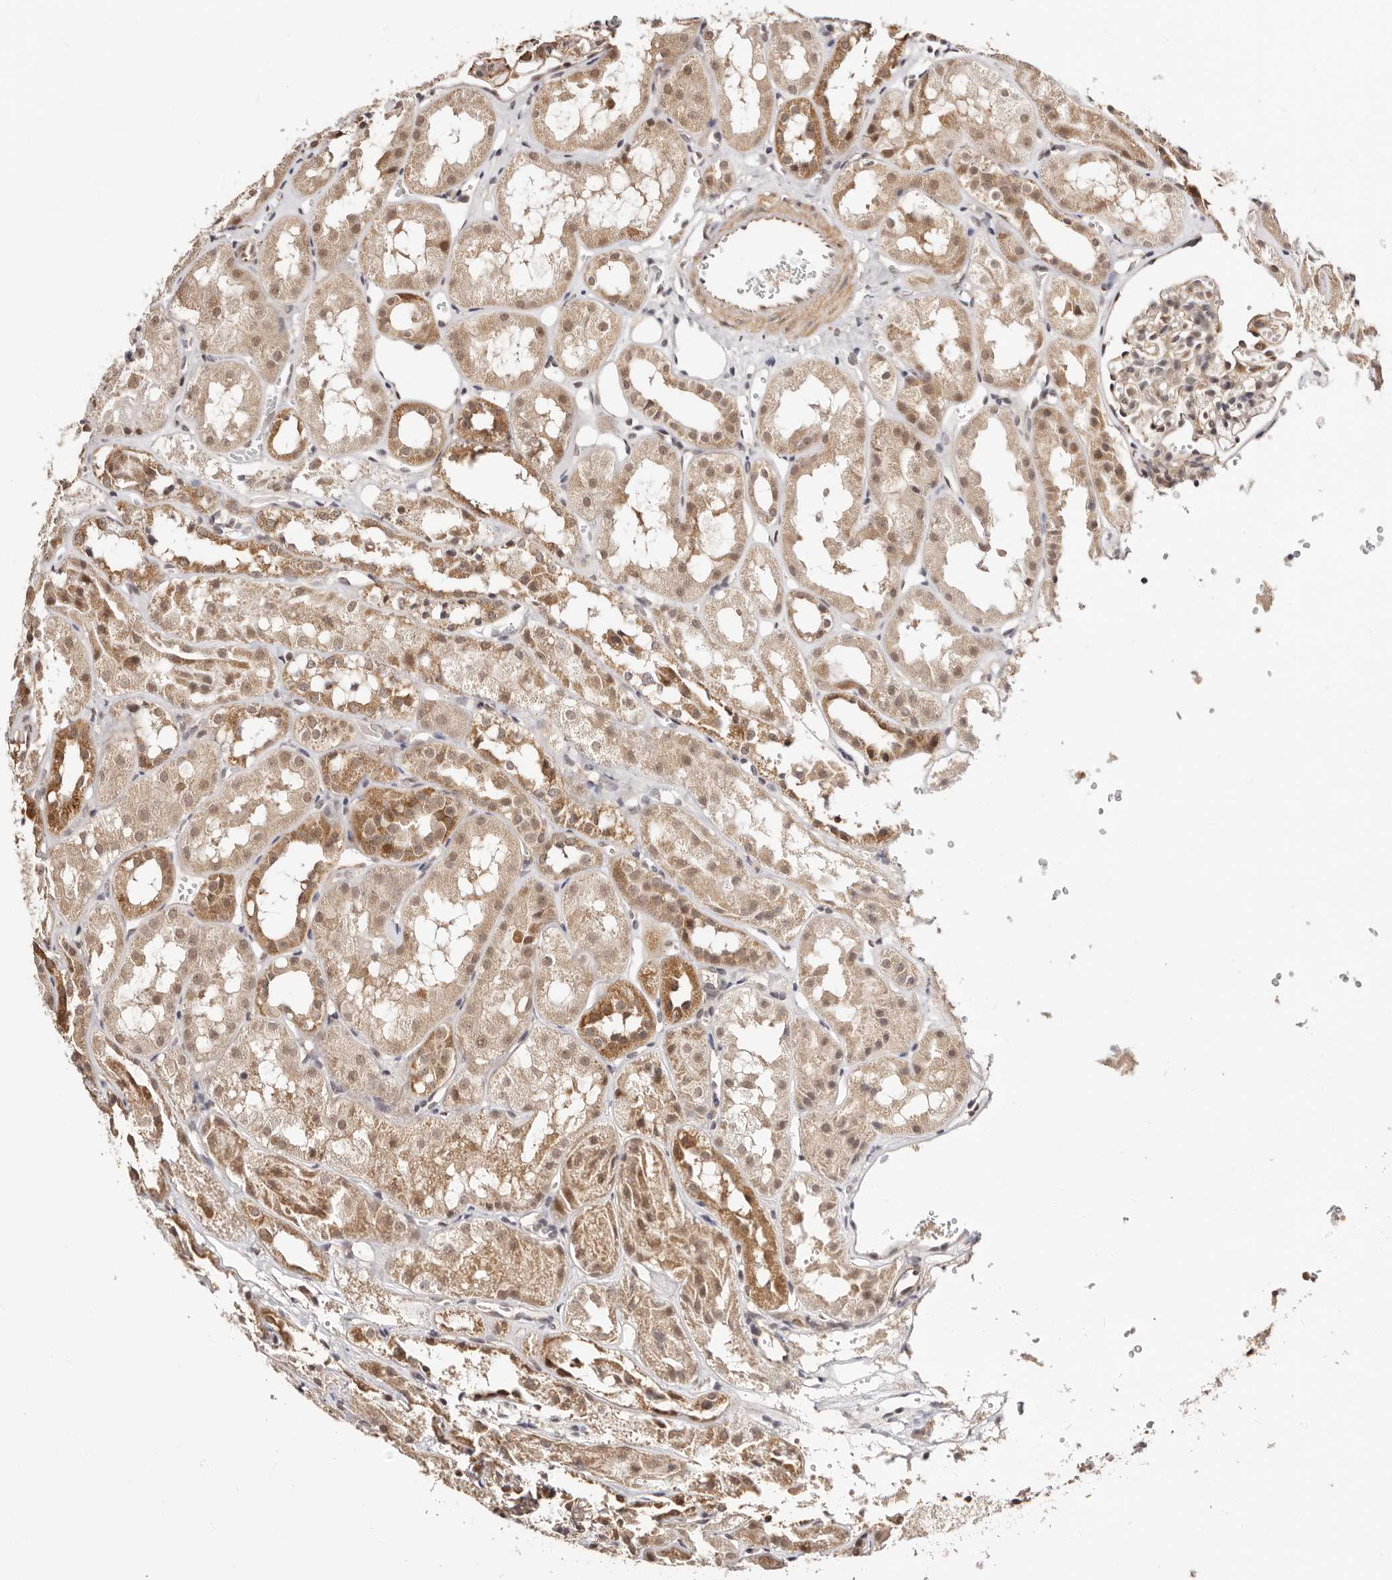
{"staining": {"intensity": "weak", "quantity": "25%-75%", "location": "cytoplasmic/membranous,nuclear"}, "tissue": "kidney", "cell_type": "Cells in glomeruli", "image_type": "normal", "snomed": [{"axis": "morphology", "description": "Normal tissue, NOS"}, {"axis": "topography", "description": "Kidney"}], "caption": "High-power microscopy captured an immunohistochemistry micrograph of normal kidney, revealing weak cytoplasmic/membranous,nuclear expression in about 25%-75% of cells in glomeruli.", "gene": "CTNNBL1", "patient": {"sex": "male", "age": 16}}